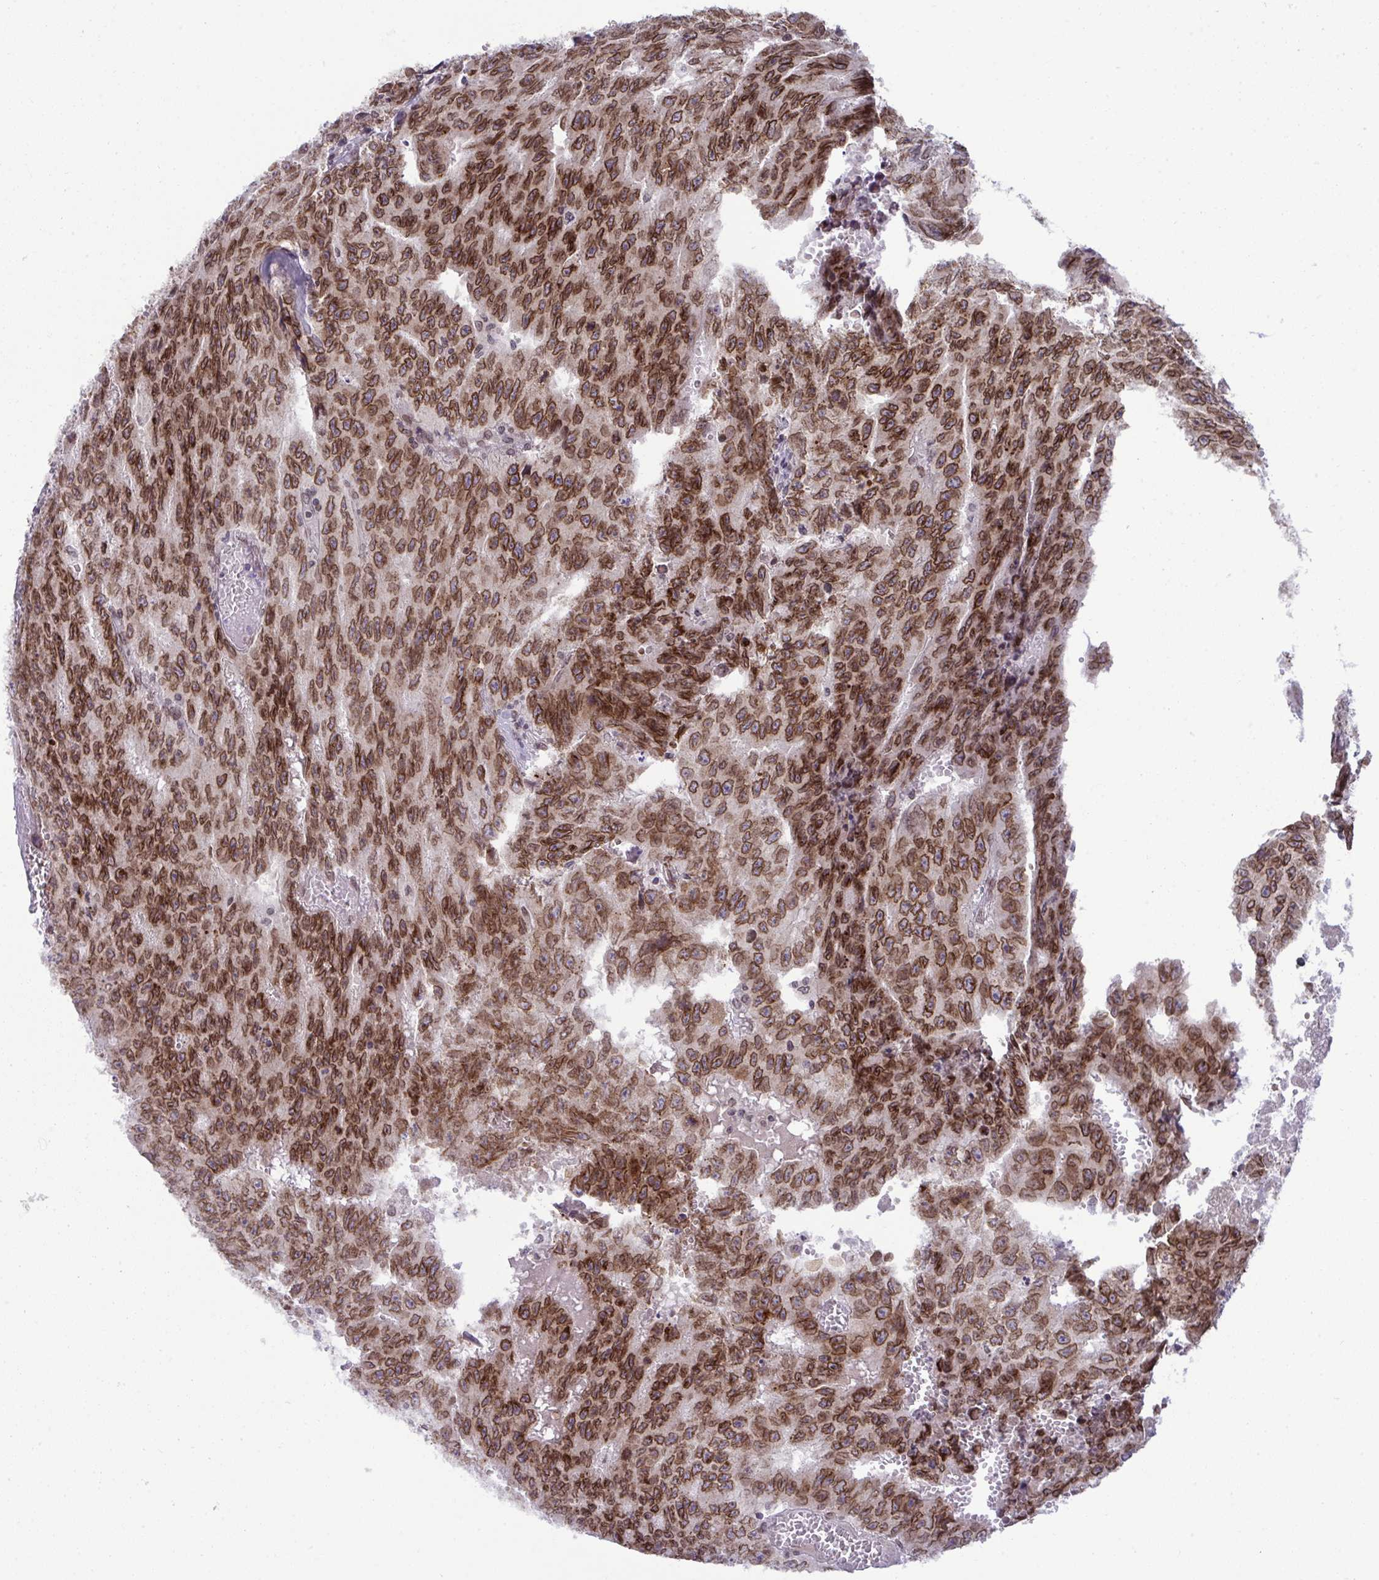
{"staining": {"intensity": "moderate", "quantity": ">75%", "location": "cytoplasmic/membranous,nuclear"}, "tissue": "testis cancer", "cell_type": "Tumor cells", "image_type": "cancer", "snomed": [{"axis": "morphology", "description": "Carcinoma, Embryonal, NOS"}, {"axis": "morphology", "description": "Teratoma, malignant, NOS"}, {"axis": "topography", "description": "Testis"}], "caption": "High-magnification brightfield microscopy of testis cancer (malignant teratoma) stained with DAB (brown) and counterstained with hematoxylin (blue). tumor cells exhibit moderate cytoplasmic/membranous and nuclear expression is appreciated in approximately>75% of cells.", "gene": "RANBP2", "patient": {"sex": "male", "age": 24}}